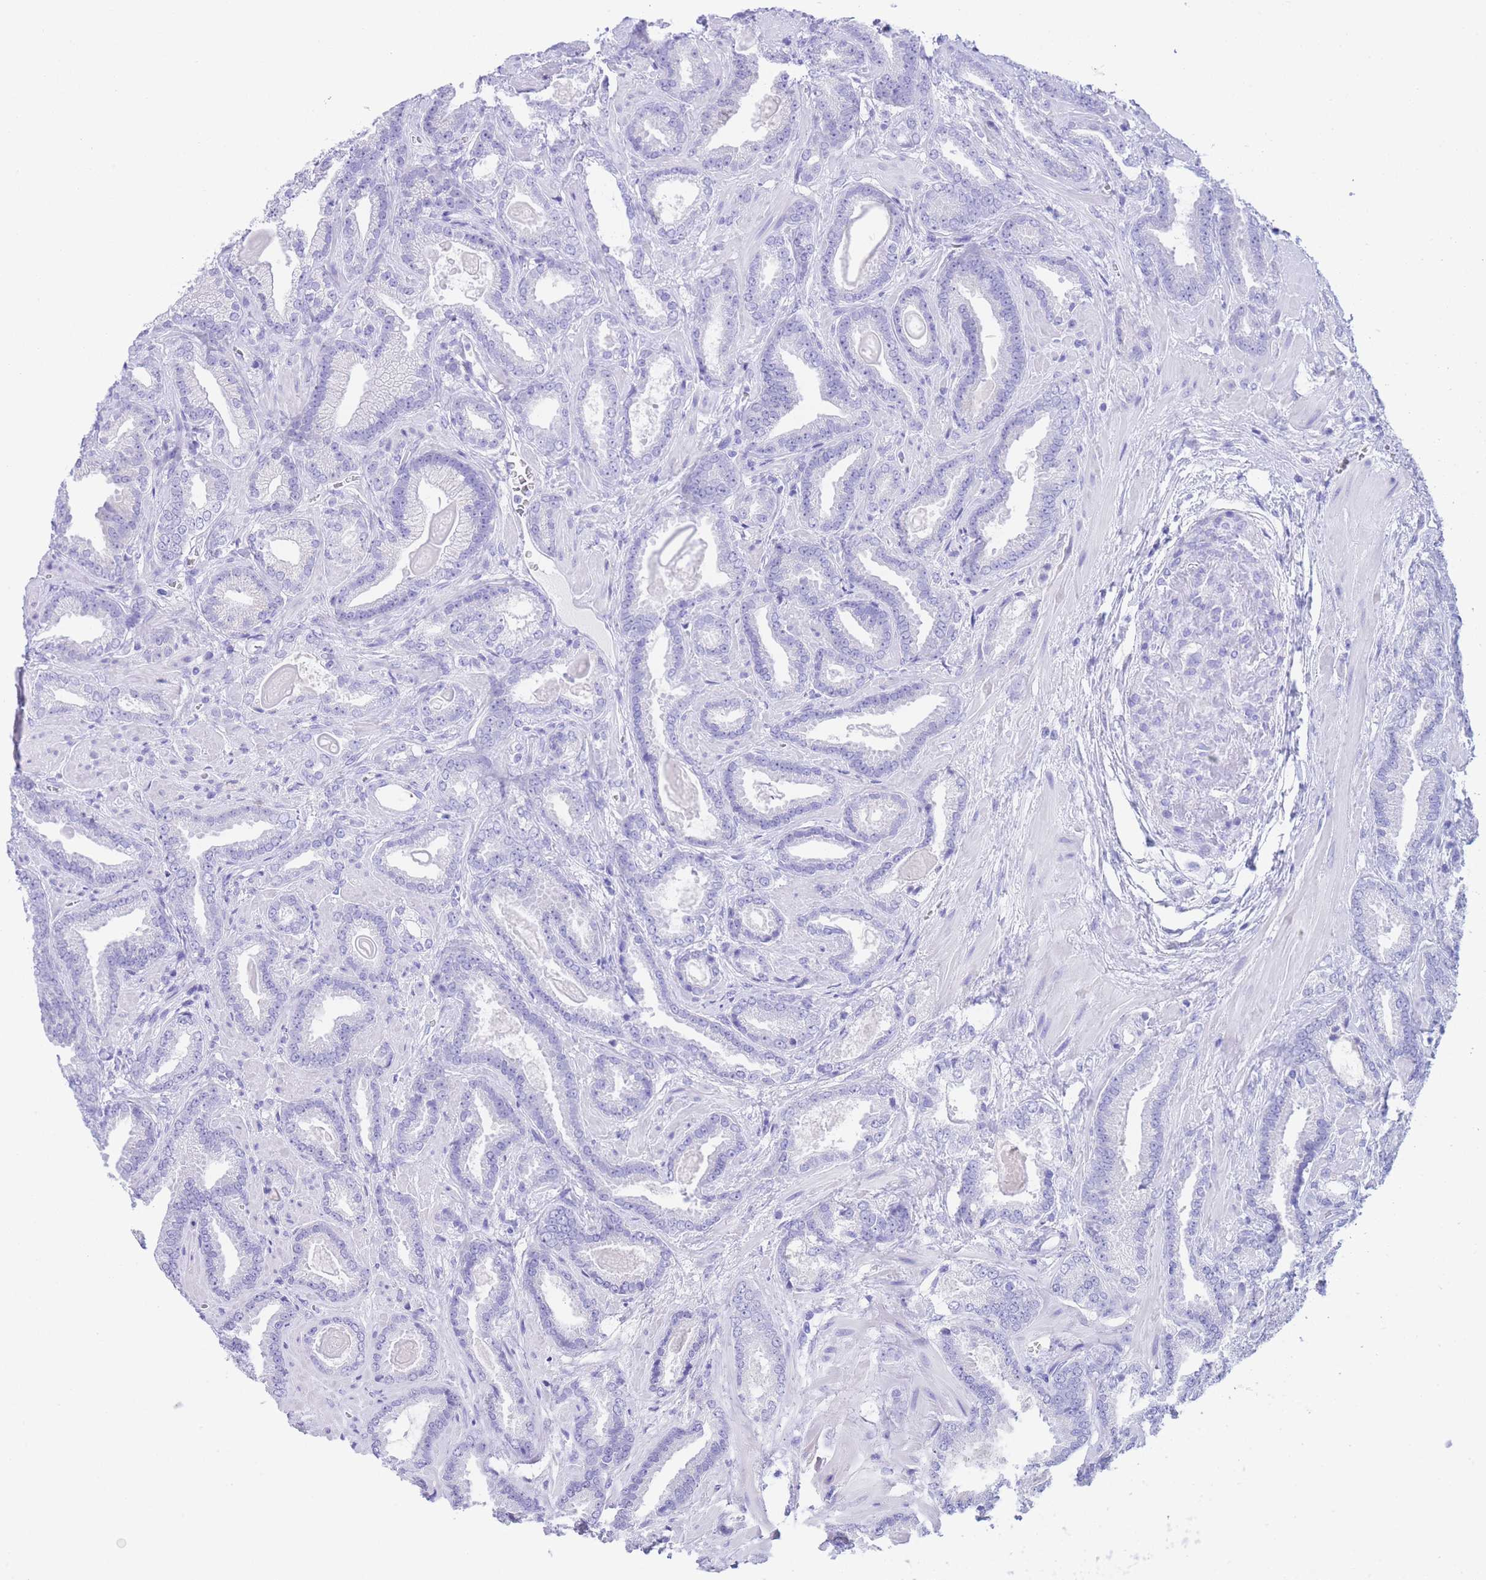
{"staining": {"intensity": "negative", "quantity": "none", "location": "none"}, "tissue": "prostate cancer", "cell_type": "Tumor cells", "image_type": "cancer", "snomed": [{"axis": "morphology", "description": "Adenocarcinoma, Low grade"}, {"axis": "topography", "description": "Prostate"}], "caption": "DAB (3,3'-diaminobenzidine) immunohistochemical staining of human prostate low-grade adenocarcinoma reveals no significant positivity in tumor cells.", "gene": "SLCO1B3", "patient": {"sex": "male", "age": 62}}